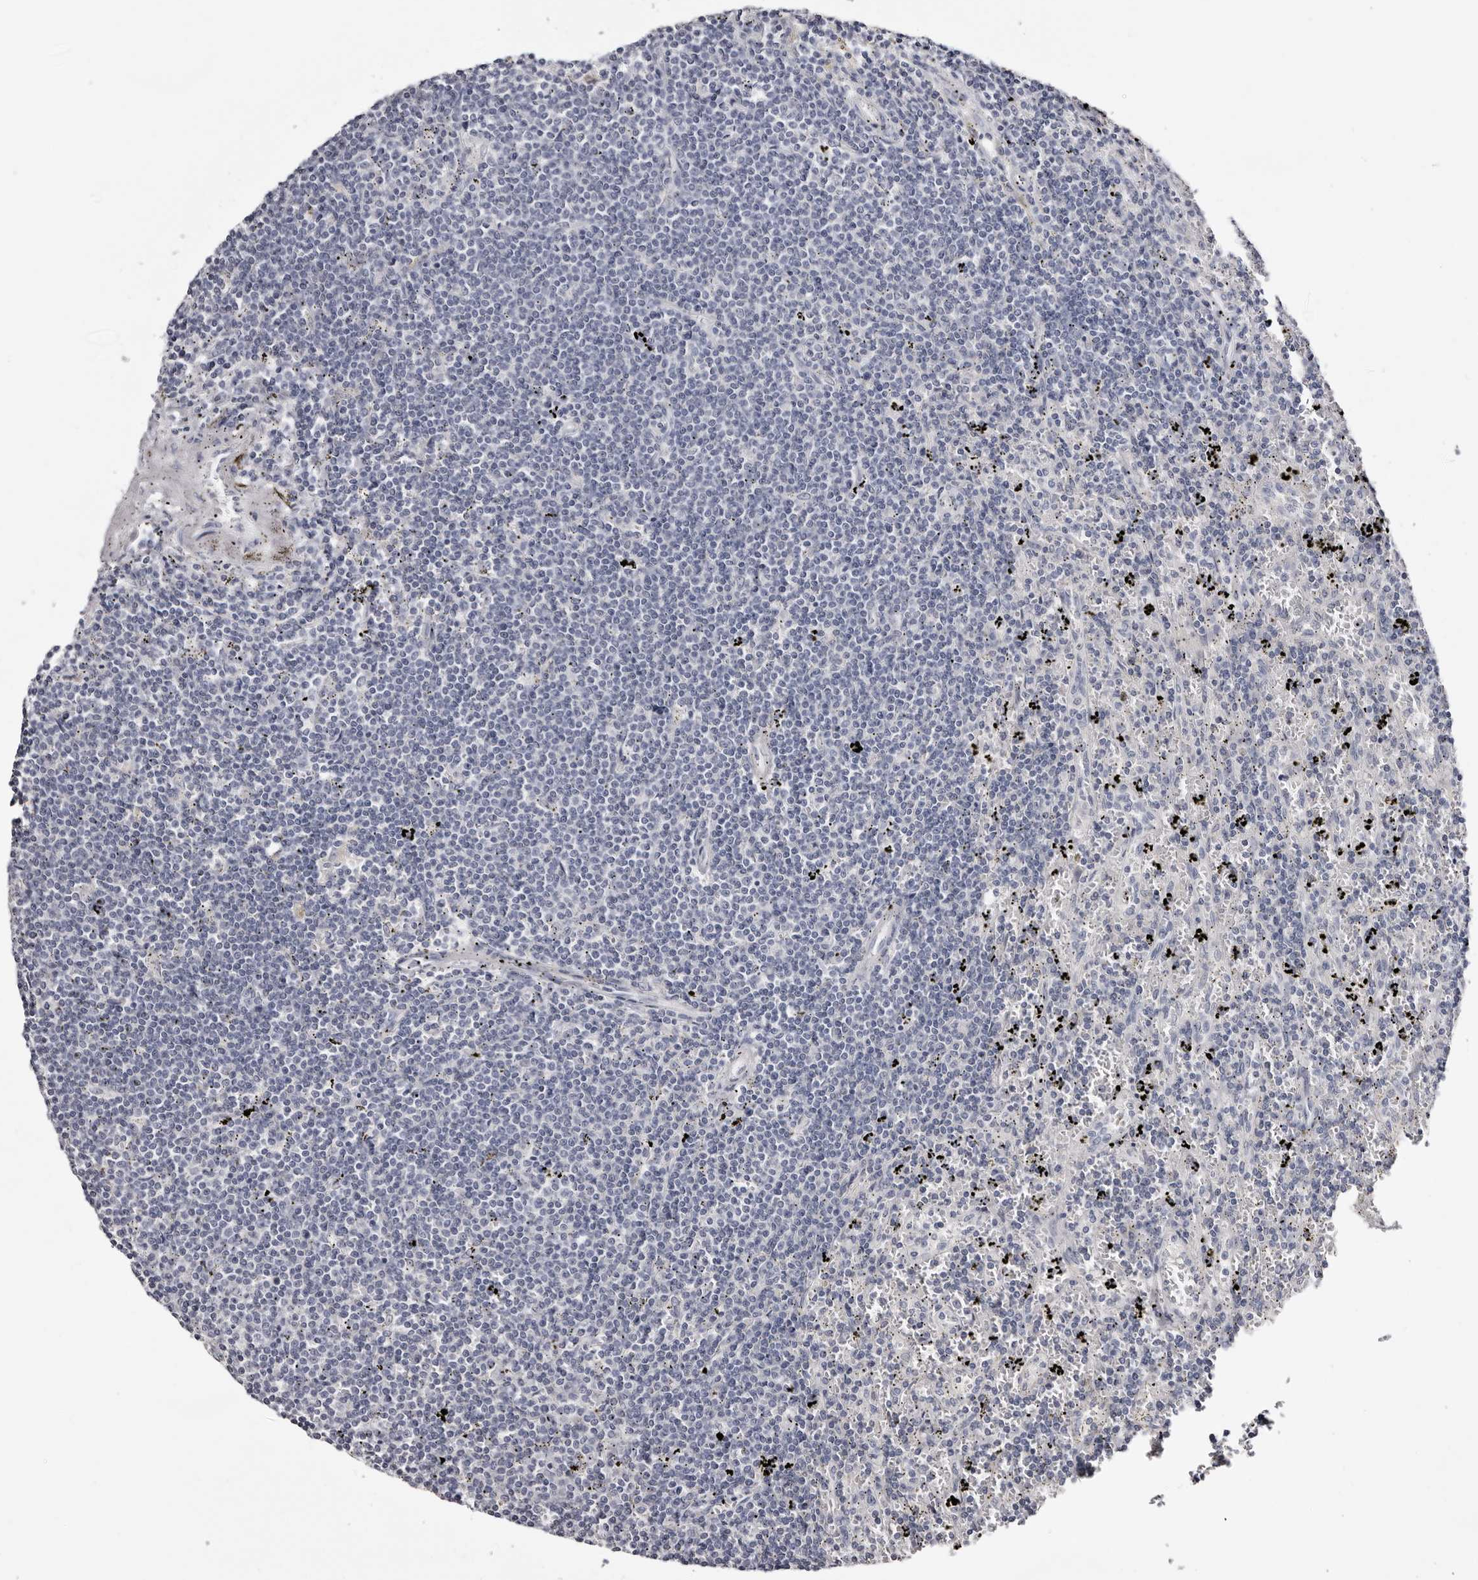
{"staining": {"intensity": "negative", "quantity": "none", "location": "none"}, "tissue": "lymphoma", "cell_type": "Tumor cells", "image_type": "cancer", "snomed": [{"axis": "morphology", "description": "Malignant lymphoma, non-Hodgkin's type, Low grade"}, {"axis": "topography", "description": "Spleen"}], "caption": "Tumor cells are negative for protein expression in human malignant lymphoma, non-Hodgkin's type (low-grade). The staining is performed using DAB brown chromogen with nuclei counter-stained in using hematoxylin.", "gene": "CASQ1", "patient": {"sex": "male", "age": 76}}